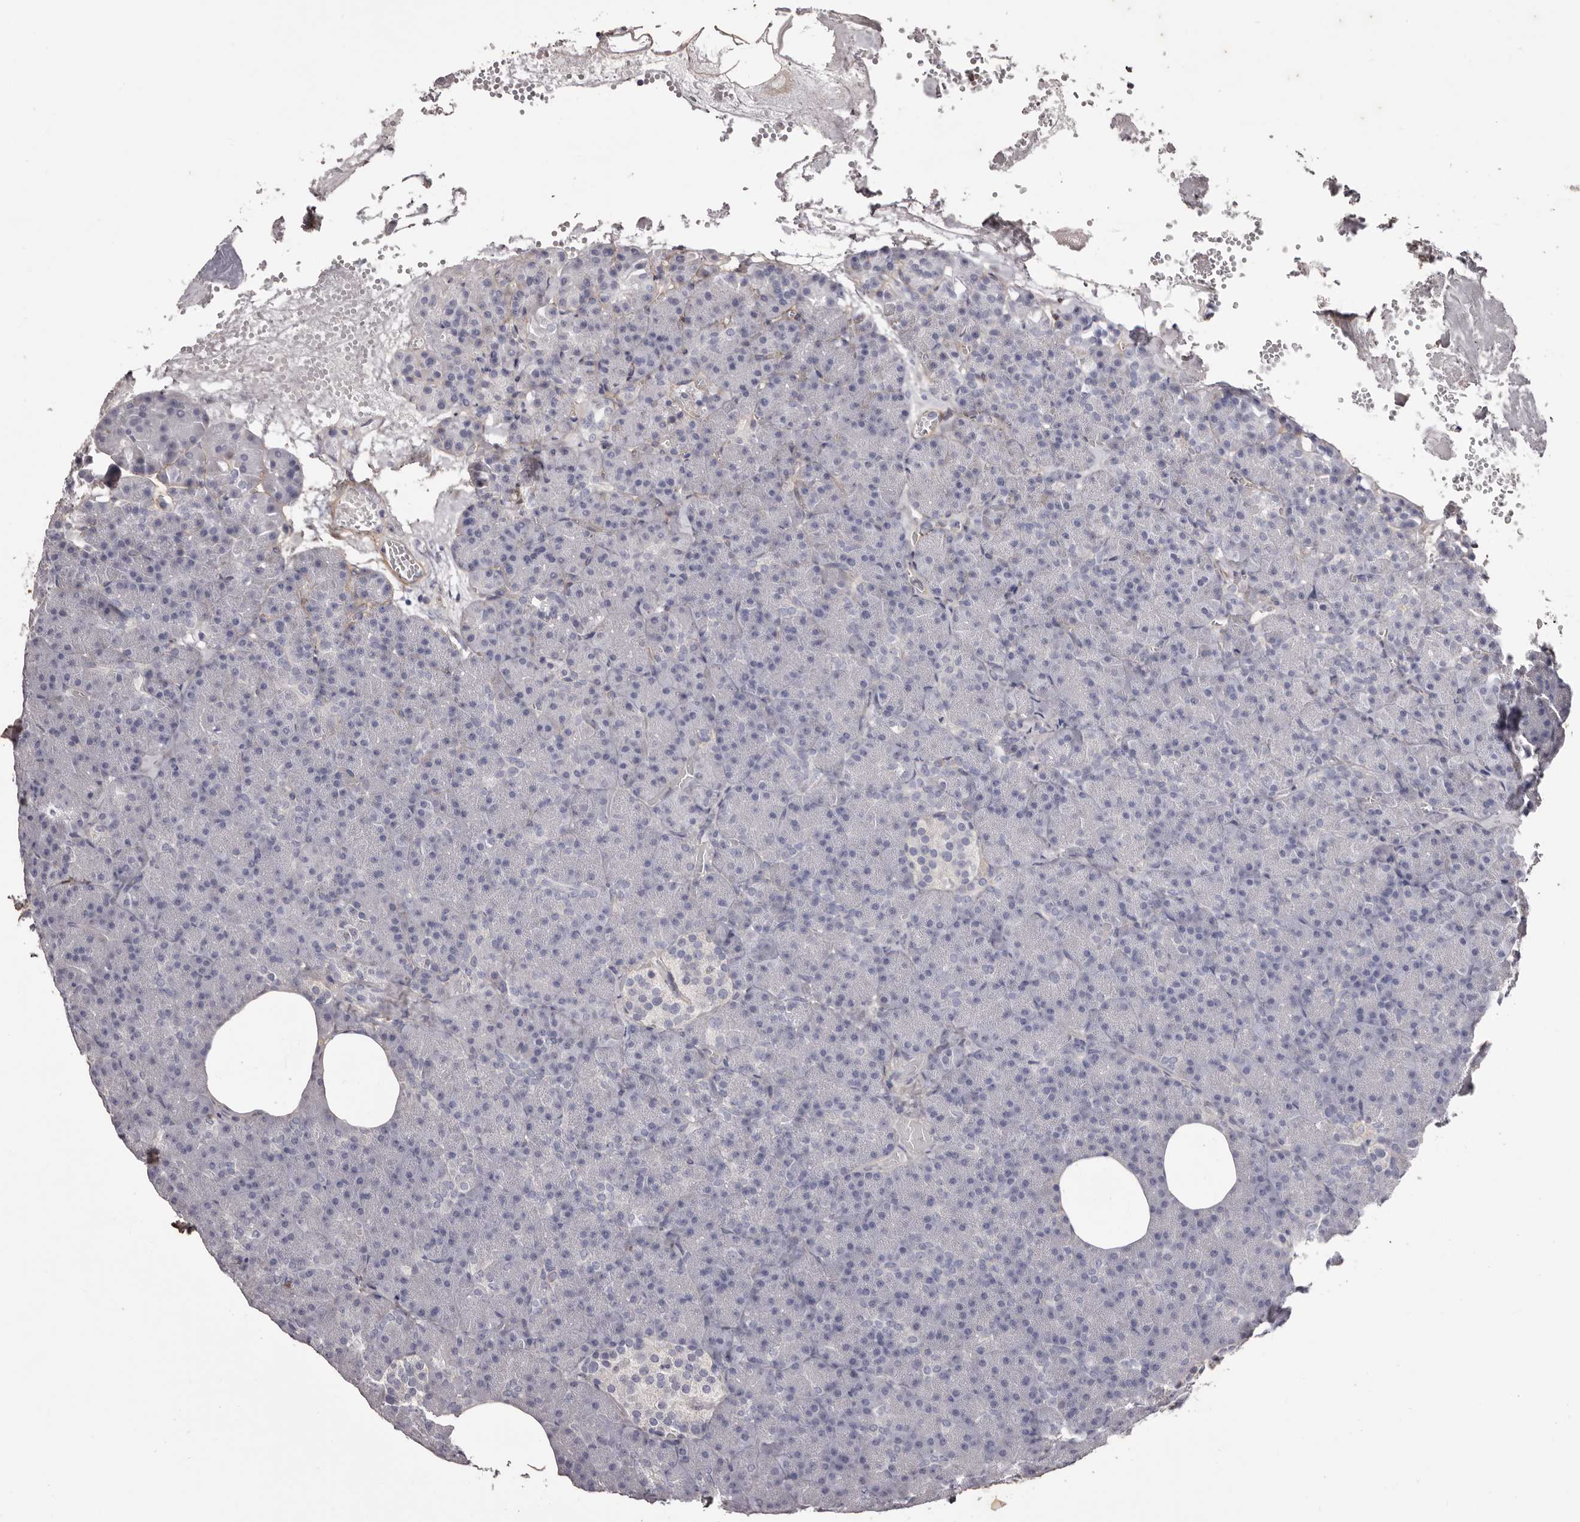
{"staining": {"intensity": "negative", "quantity": "none", "location": "none"}, "tissue": "pancreas", "cell_type": "Exocrine glandular cells", "image_type": "normal", "snomed": [{"axis": "morphology", "description": "Normal tissue, NOS"}, {"axis": "morphology", "description": "Carcinoid, malignant, NOS"}, {"axis": "topography", "description": "Pancreas"}], "caption": "Micrograph shows no significant protein positivity in exocrine glandular cells of unremarkable pancreas.", "gene": "COL6A1", "patient": {"sex": "female", "age": 35}}